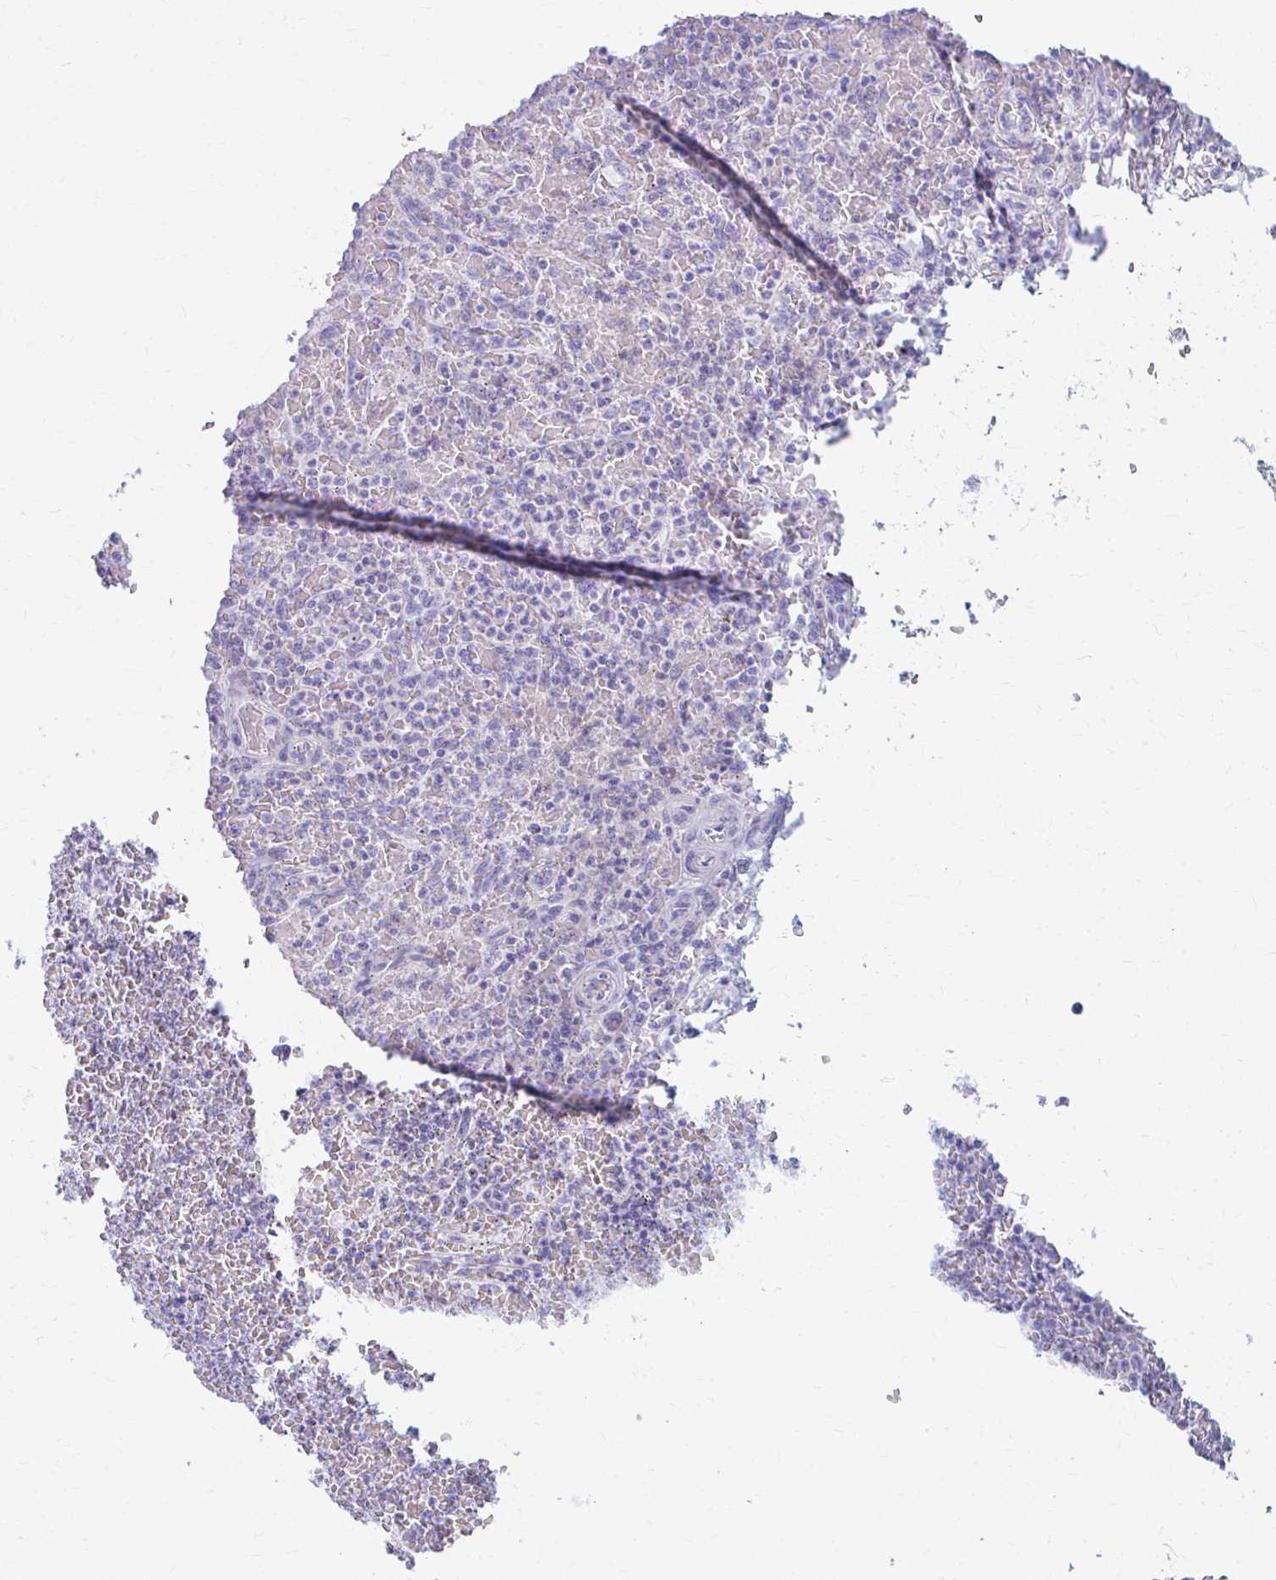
{"staining": {"intensity": "negative", "quantity": "none", "location": "none"}, "tissue": "lymphoma", "cell_type": "Tumor cells", "image_type": "cancer", "snomed": [{"axis": "morphology", "description": "Malignant lymphoma, non-Hodgkin's type, Low grade"}, {"axis": "topography", "description": "Spleen"}], "caption": "A photomicrograph of low-grade malignant lymphoma, non-Hodgkin's type stained for a protein shows no brown staining in tumor cells.", "gene": "FTSJ3", "patient": {"sex": "female", "age": 64}}